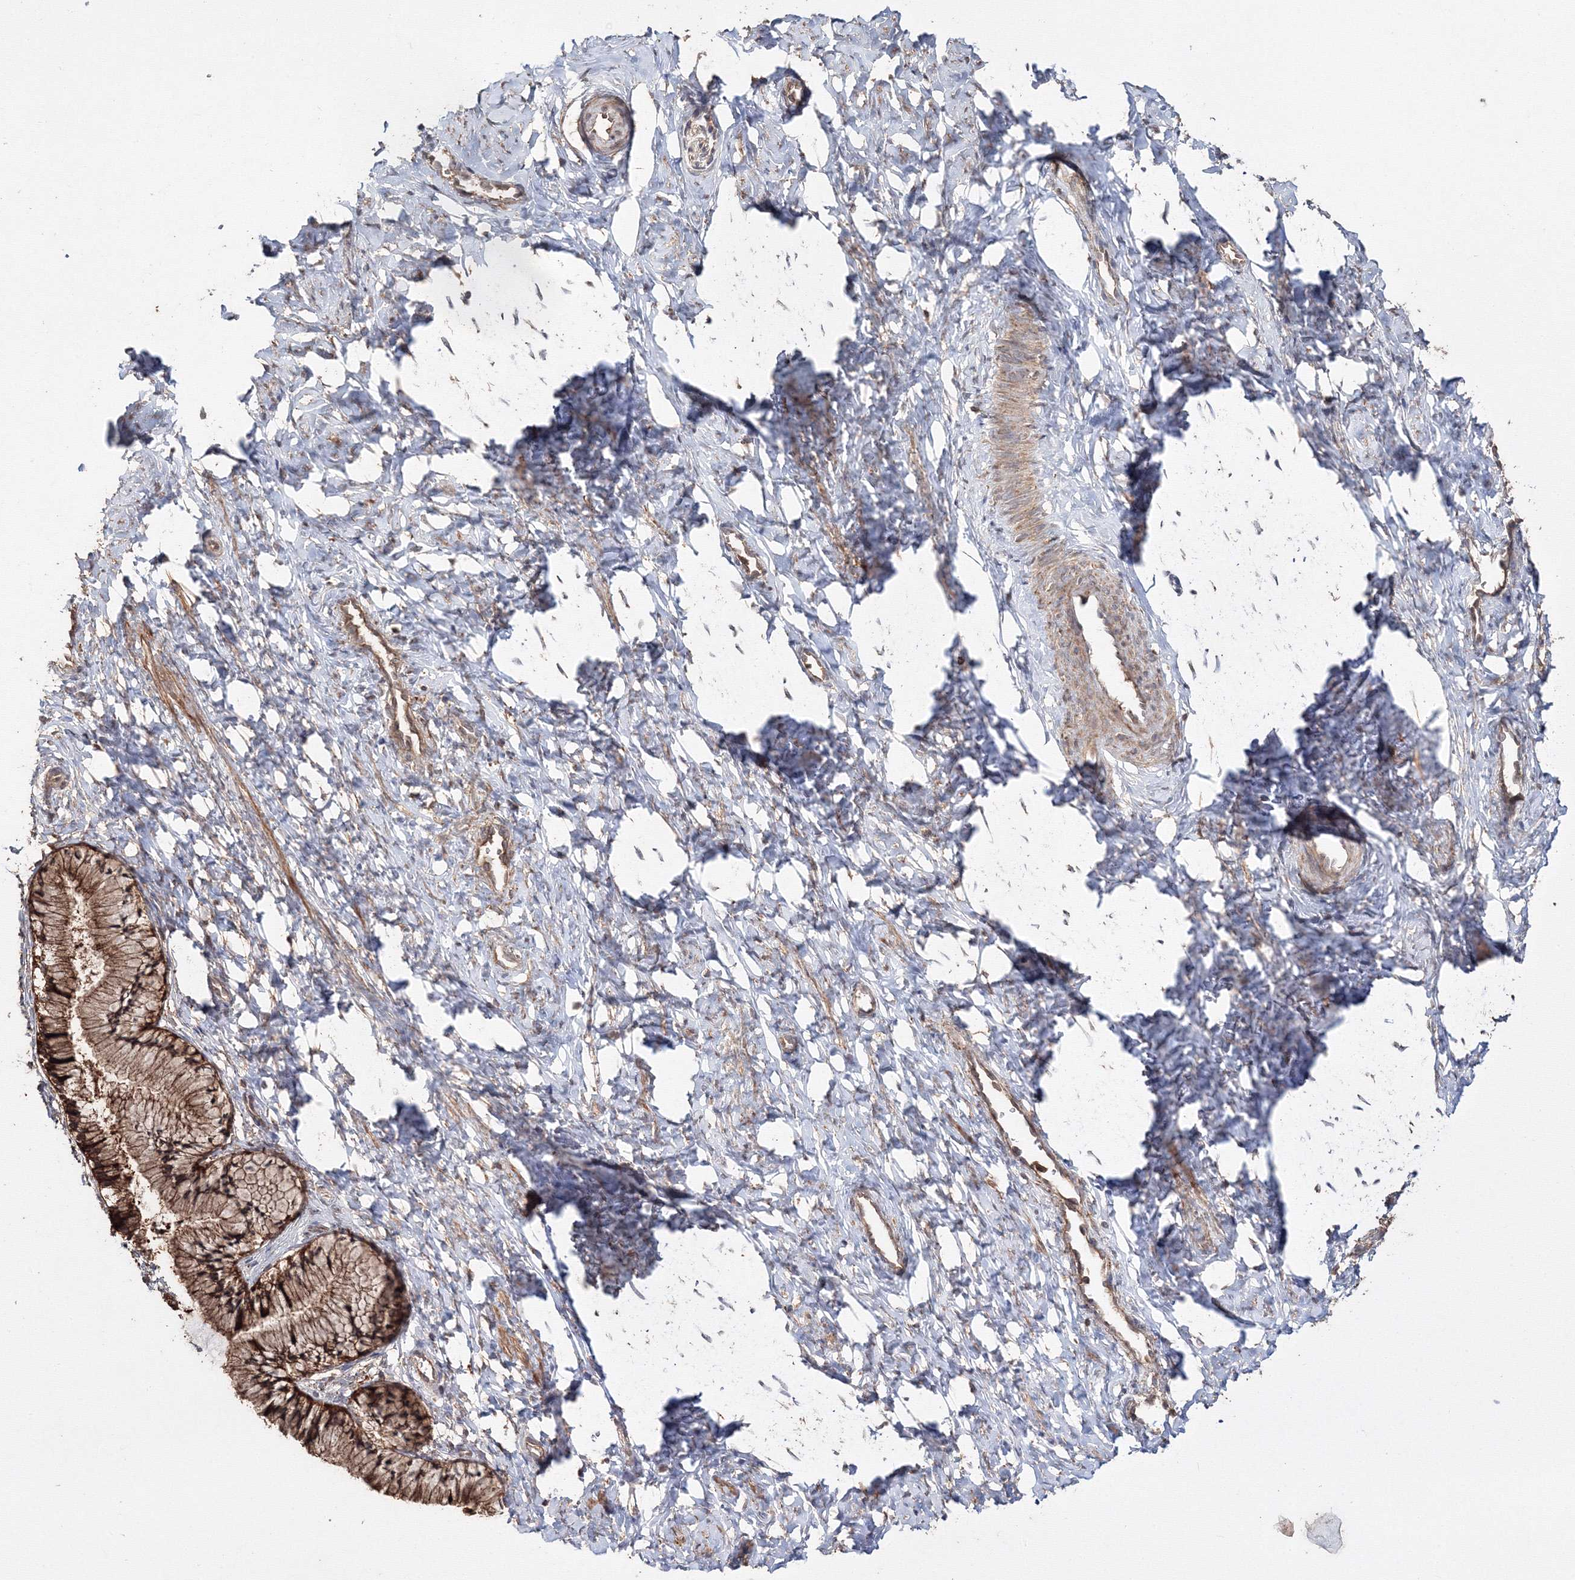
{"staining": {"intensity": "strong", "quantity": ">75%", "location": "cytoplasmic/membranous"}, "tissue": "cervix", "cell_type": "Glandular cells", "image_type": "normal", "snomed": [{"axis": "morphology", "description": "Normal tissue, NOS"}, {"axis": "topography", "description": "Cervix"}], "caption": "Protein expression by immunohistochemistry displays strong cytoplasmic/membranous expression in approximately >75% of glandular cells in unremarkable cervix. (brown staining indicates protein expression, while blue staining denotes nuclei).", "gene": "DDO", "patient": {"sex": "female", "age": 27}}